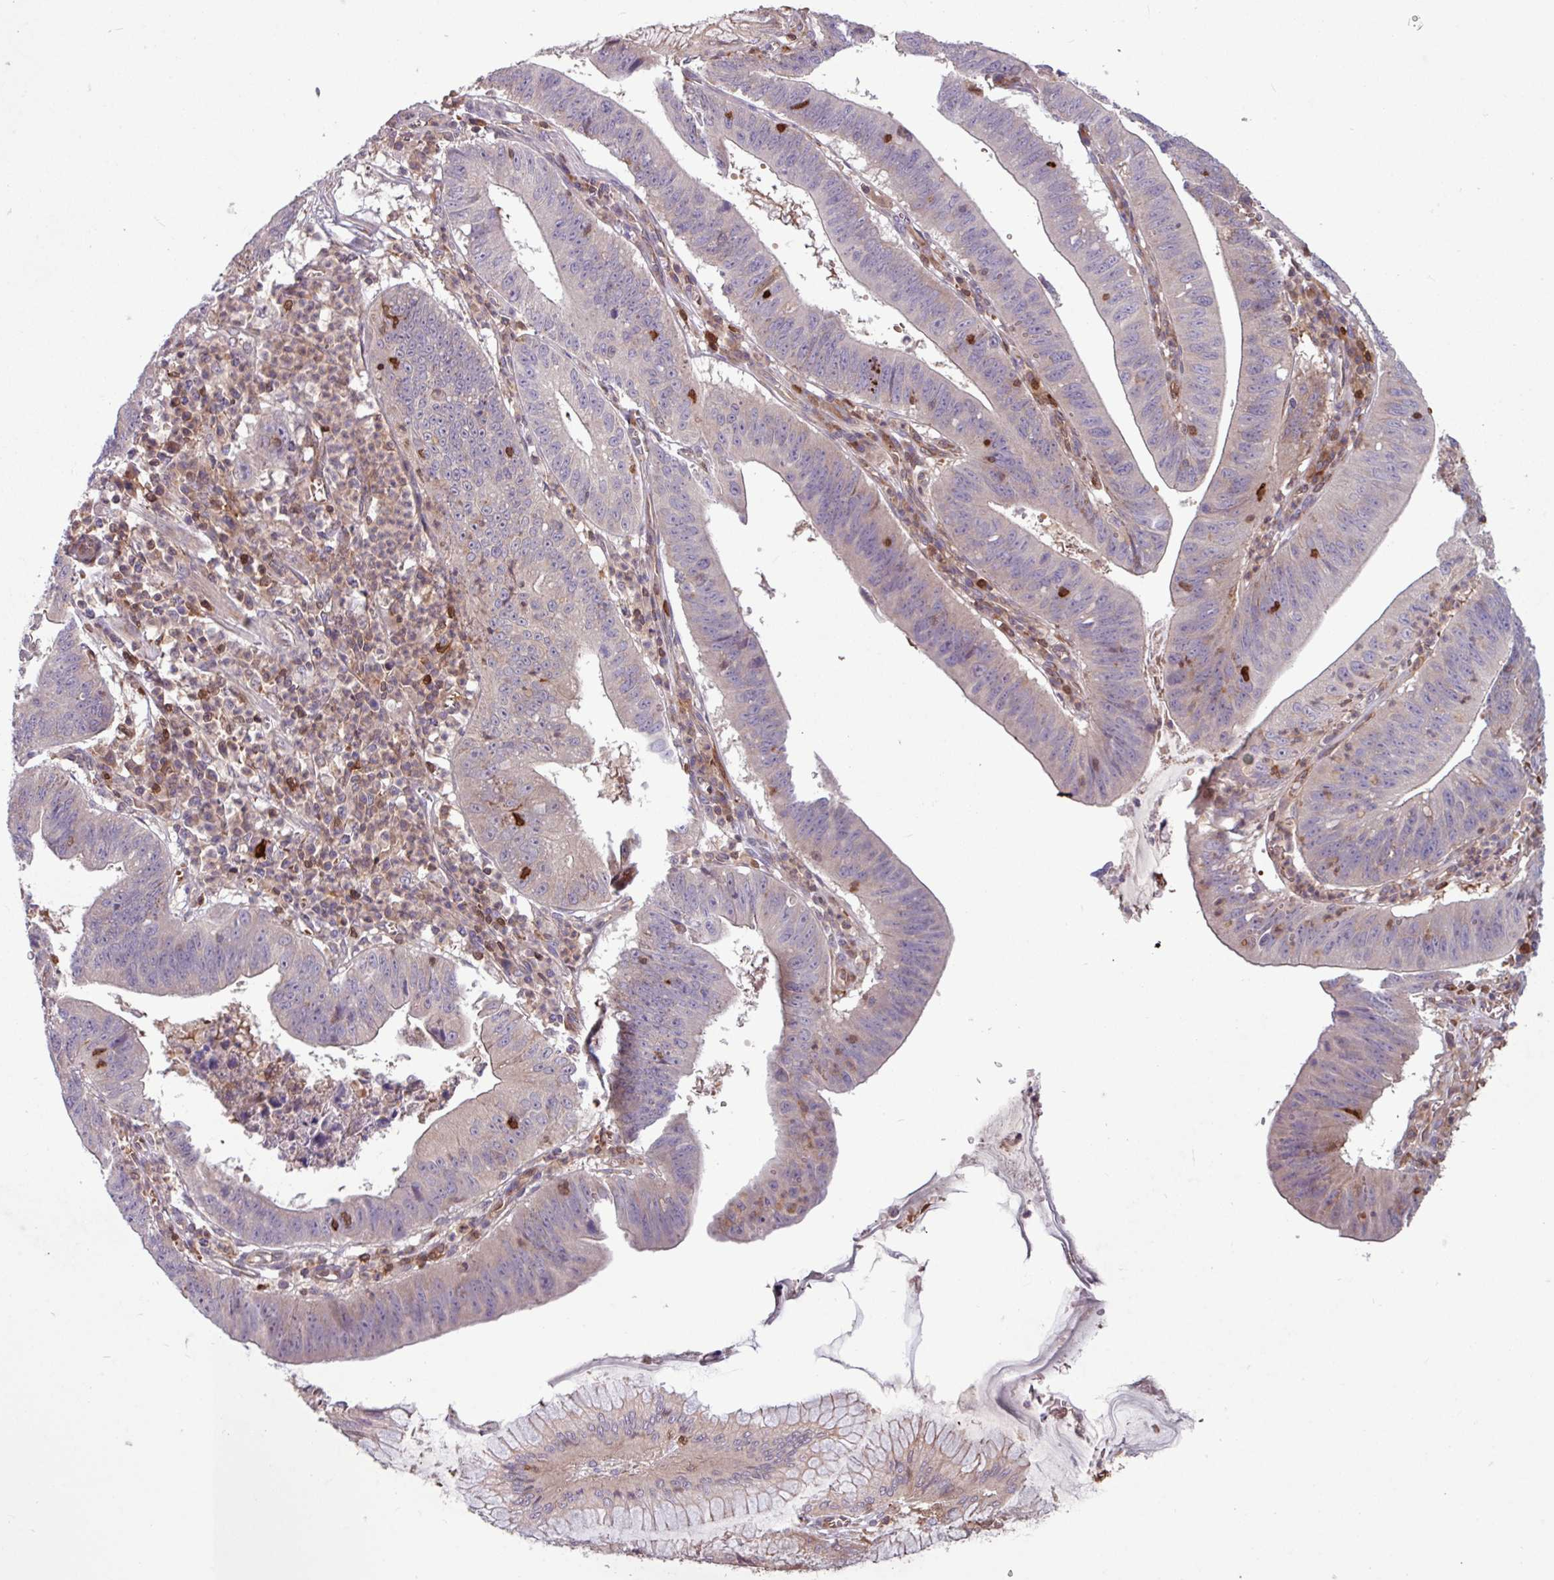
{"staining": {"intensity": "weak", "quantity": "<25%", "location": "cytoplasmic/membranous"}, "tissue": "stomach cancer", "cell_type": "Tumor cells", "image_type": "cancer", "snomed": [{"axis": "morphology", "description": "Adenocarcinoma, NOS"}, {"axis": "topography", "description": "Stomach"}], "caption": "Stomach cancer was stained to show a protein in brown. There is no significant positivity in tumor cells.", "gene": "SEC61G", "patient": {"sex": "male", "age": 59}}